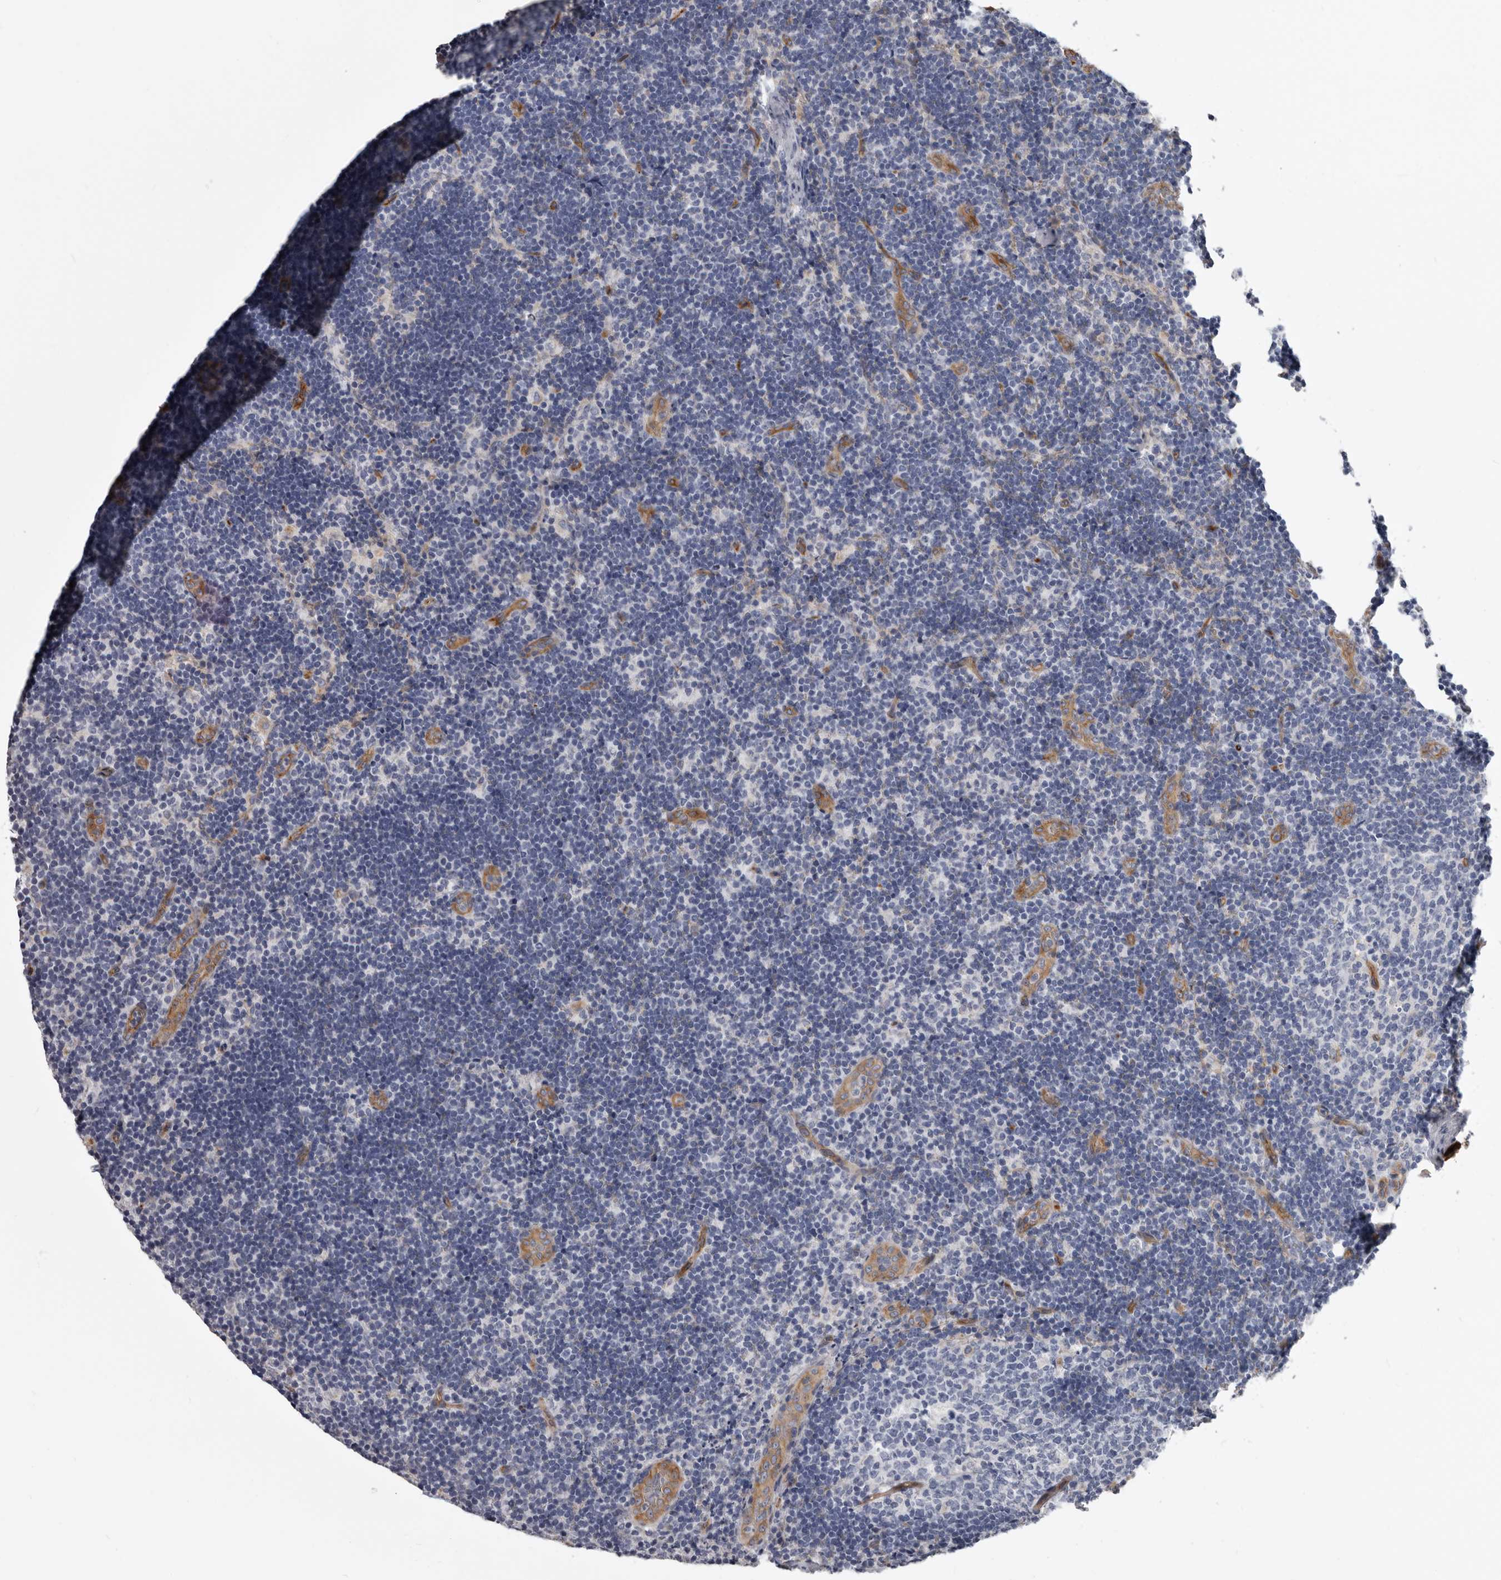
{"staining": {"intensity": "negative", "quantity": "none", "location": "none"}, "tissue": "lymph node", "cell_type": "Germinal center cells", "image_type": "normal", "snomed": [{"axis": "morphology", "description": "Normal tissue, NOS"}, {"axis": "topography", "description": "Lymph node"}], "caption": "High power microscopy histopathology image of an IHC photomicrograph of unremarkable lymph node, revealing no significant positivity in germinal center cells. (Stains: DAB IHC with hematoxylin counter stain, Microscopy: brightfield microscopy at high magnification).", "gene": "ADGRL4", "patient": {"sex": "female", "age": 22}}